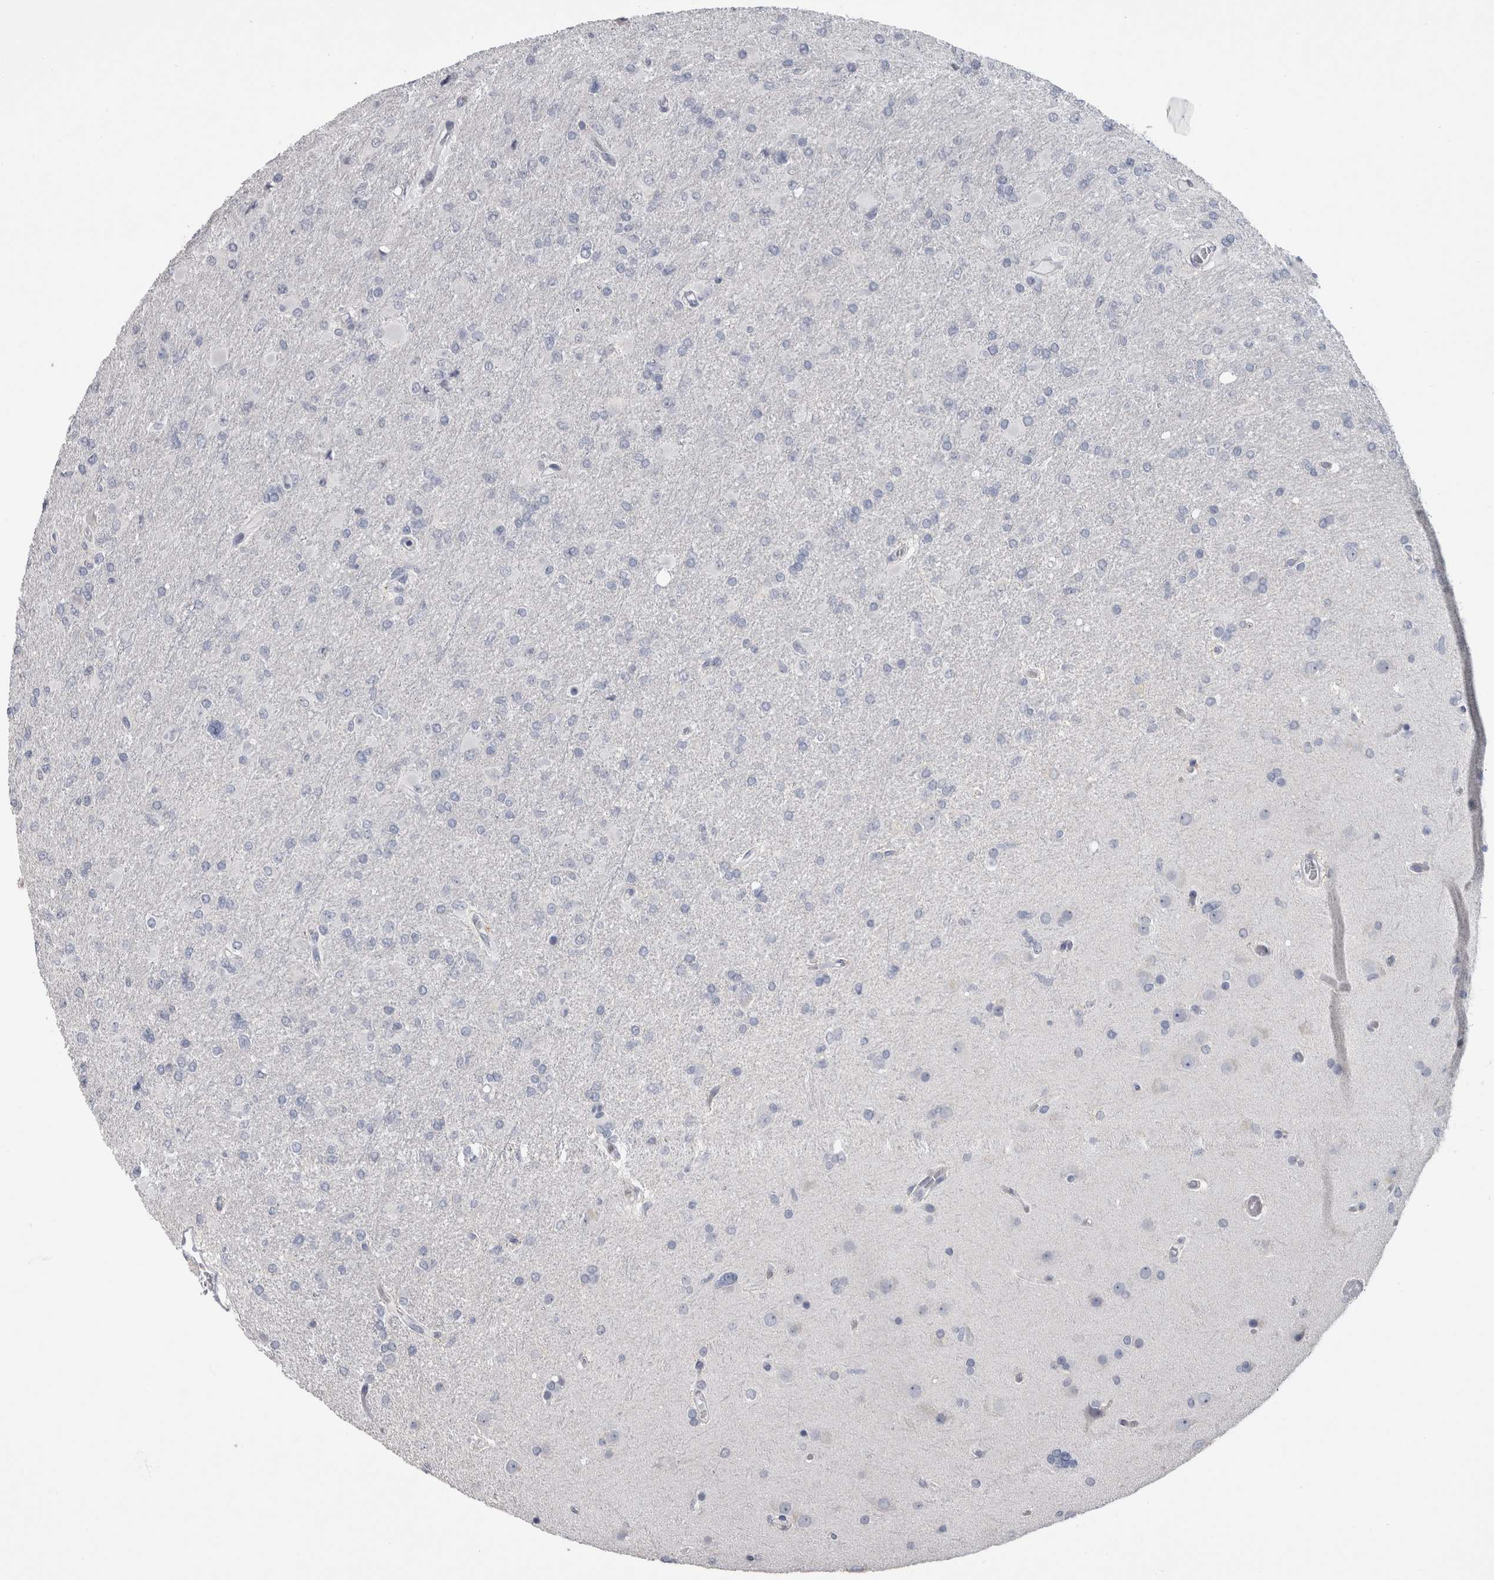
{"staining": {"intensity": "negative", "quantity": "none", "location": "none"}, "tissue": "glioma", "cell_type": "Tumor cells", "image_type": "cancer", "snomed": [{"axis": "morphology", "description": "Glioma, malignant, High grade"}, {"axis": "topography", "description": "Cerebral cortex"}], "caption": "This is a histopathology image of immunohistochemistry (IHC) staining of malignant high-grade glioma, which shows no positivity in tumor cells. (Stains: DAB (3,3'-diaminobenzidine) immunohistochemistry with hematoxylin counter stain, Microscopy: brightfield microscopy at high magnification).", "gene": "IL33", "patient": {"sex": "female", "age": 36}}